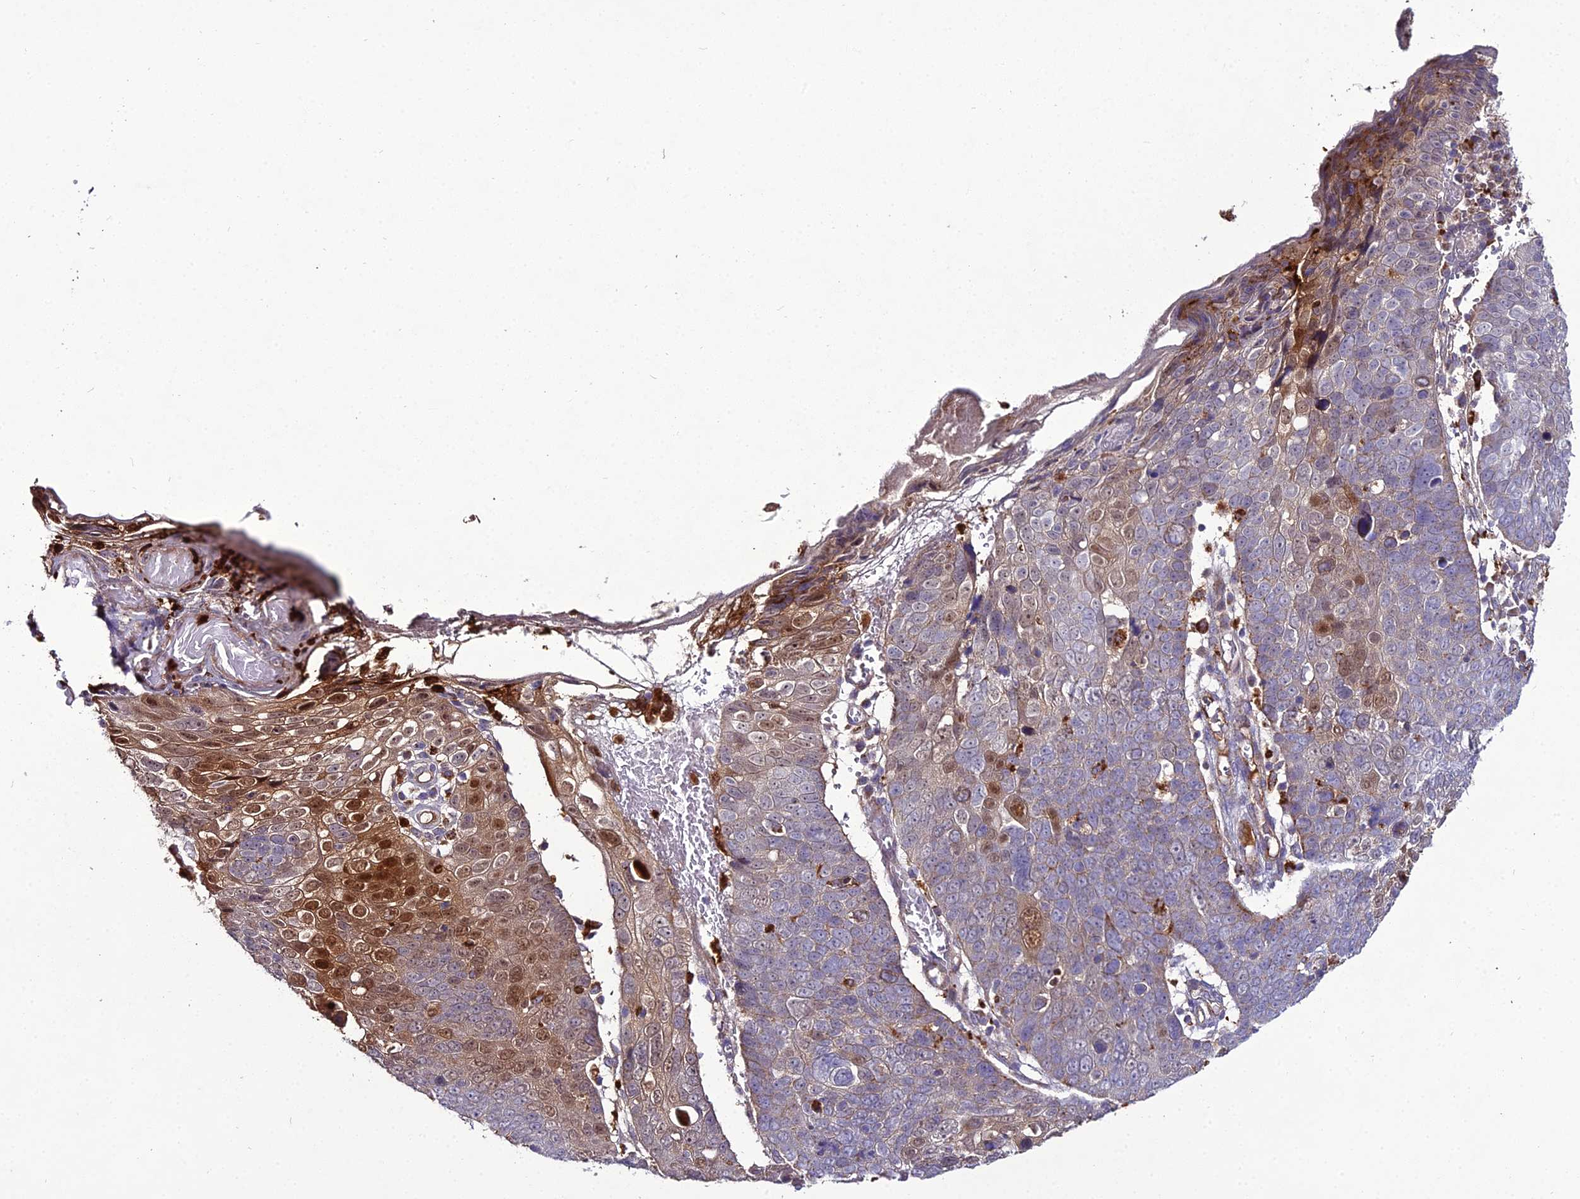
{"staining": {"intensity": "moderate", "quantity": "<25%", "location": "cytoplasmic/membranous,nuclear"}, "tissue": "skin cancer", "cell_type": "Tumor cells", "image_type": "cancer", "snomed": [{"axis": "morphology", "description": "Squamous cell carcinoma, NOS"}, {"axis": "topography", "description": "Skin"}], "caption": "DAB (3,3'-diaminobenzidine) immunohistochemical staining of human squamous cell carcinoma (skin) shows moderate cytoplasmic/membranous and nuclear protein staining in approximately <25% of tumor cells.", "gene": "EID2", "patient": {"sex": "male", "age": 71}}